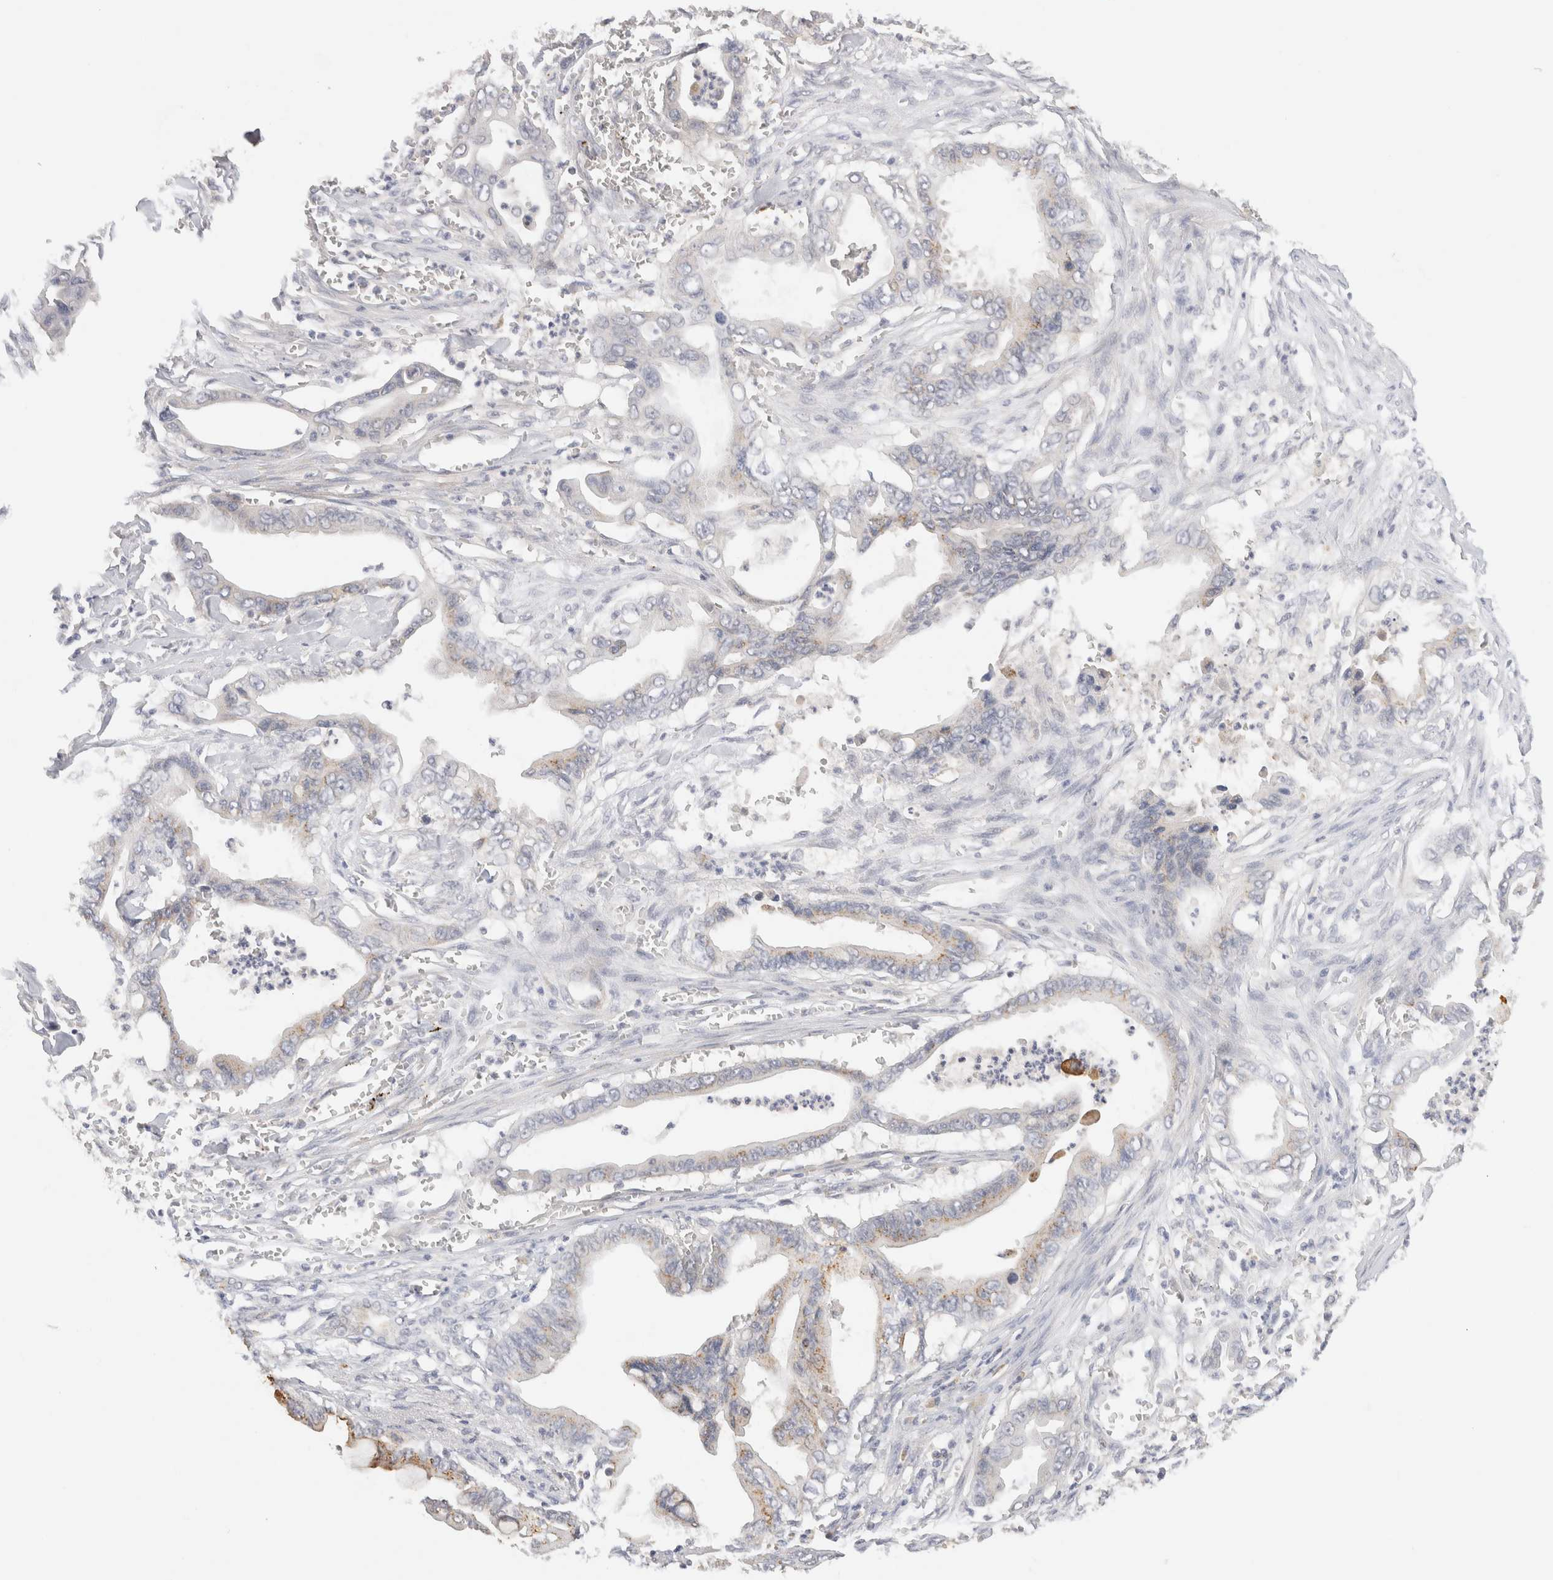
{"staining": {"intensity": "moderate", "quantity": "<25%", "location": "cytoplasmic/membranous"}, "tissue": "pancreatic cancer", "cell_type": "Tumor cells", "image_type": "cancer", "snomed": [{"axis": "morphology", "description": "Adenocarcinoma, NOS"}, {"axis": "topography", "description": "Pancreas"}], "caption": "About <25% of tumor cells in pancreatic adenocarcinoma exhibit moderate cytoplasmic/membranous protein expression as visualized by brown immunohistochemical staining.", "gene": "CHRM4", "patient": {"sex": "male", "age": 59}}